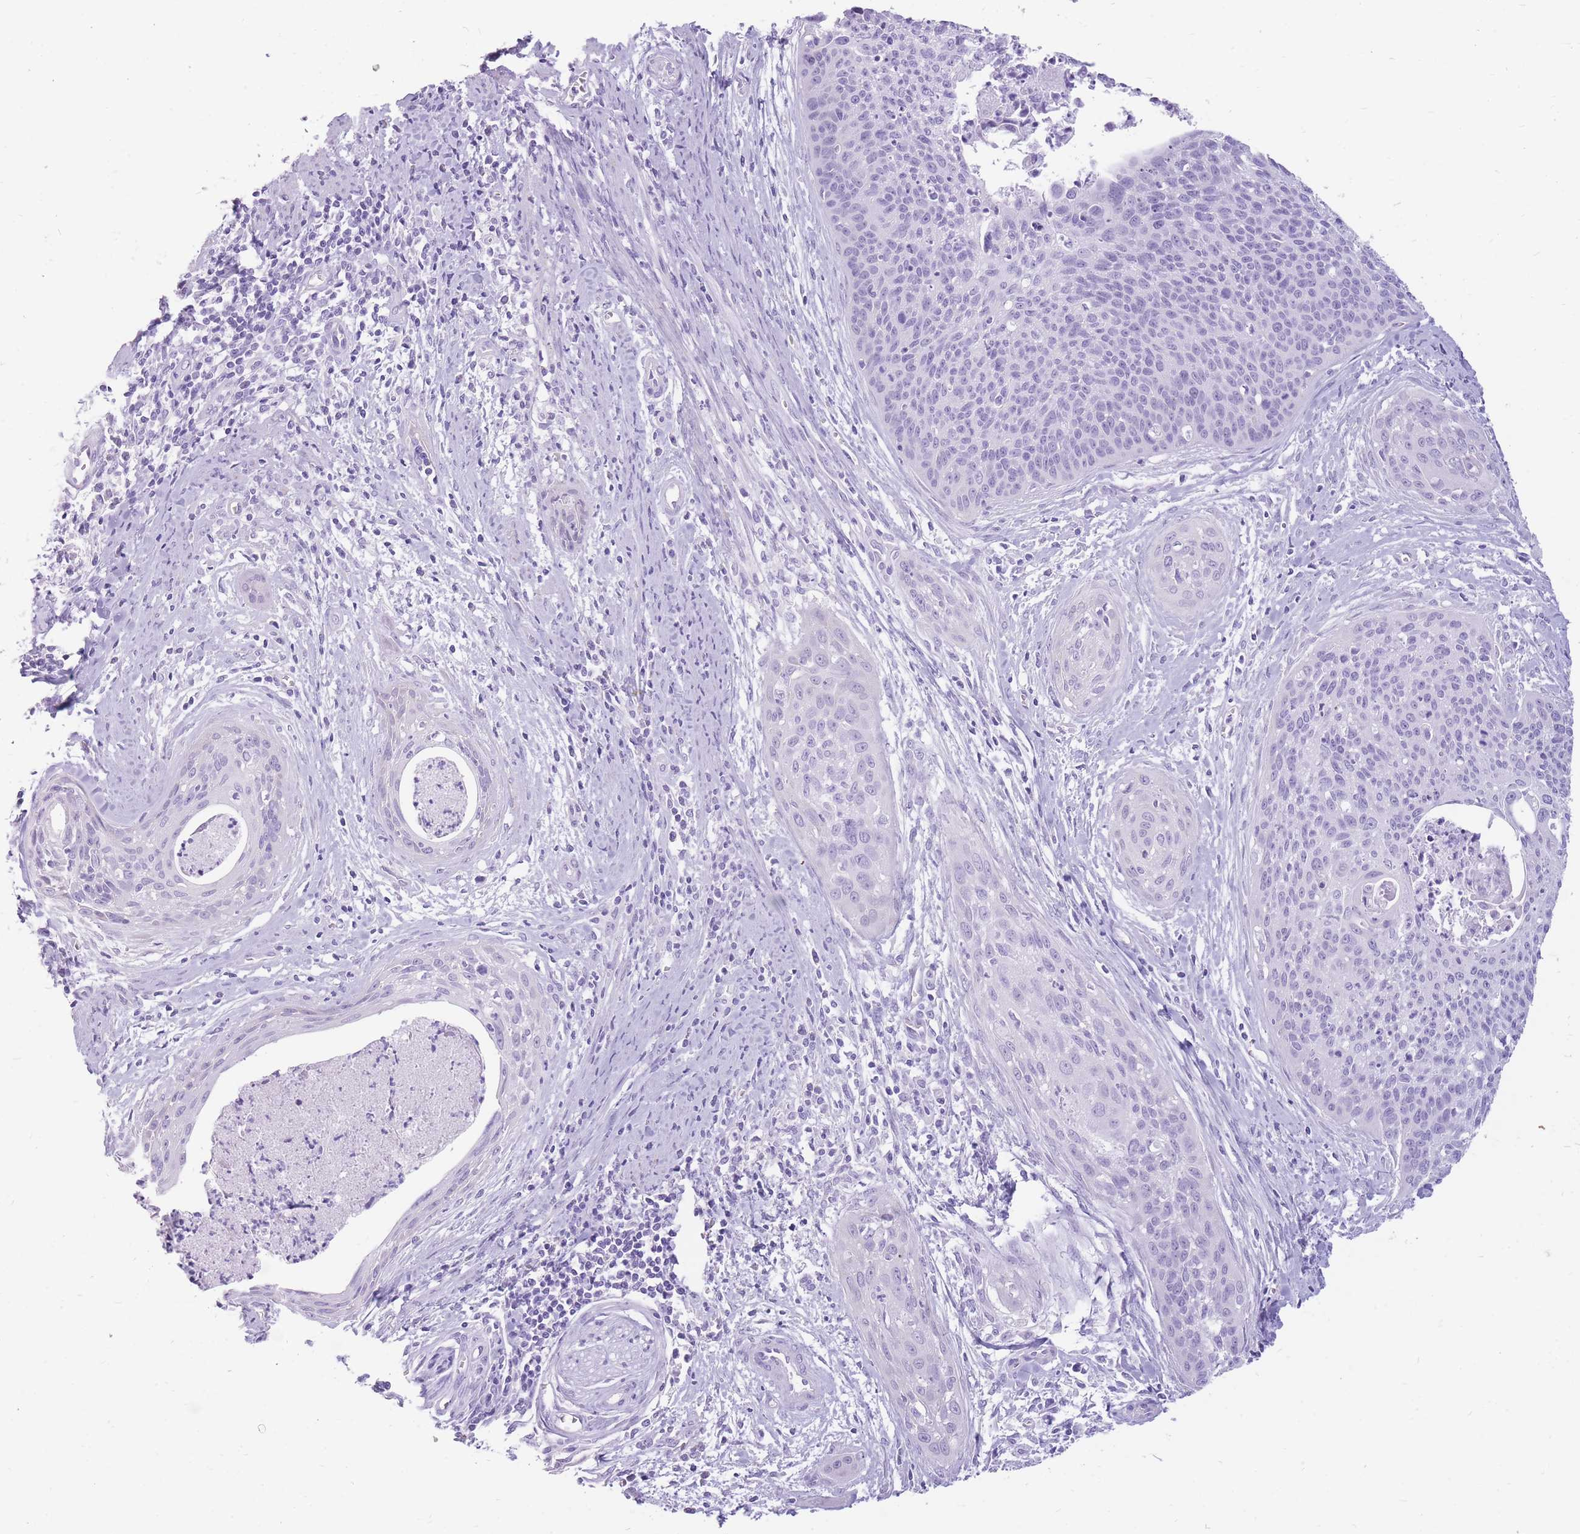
{"staining": {"intensity": "negative", "quantity": "none", "location": "none"}, "tissue": "cervical cancer", "cell_type": "Tumor cells", "image_type": "cancer", "snomed": [{"axis": "morphology", "description": "Squamous cell carcinoma, NOS"}, {"axis": "topography", "description": "Cervix"}], "caption": "This is a micrograph of IHC staining of cervical cancer (squamous cell carcinoma), which shows no expression in tumor cells.", "gene": "CYP21A2", "patient": {"sex": "female", "age": 55}}